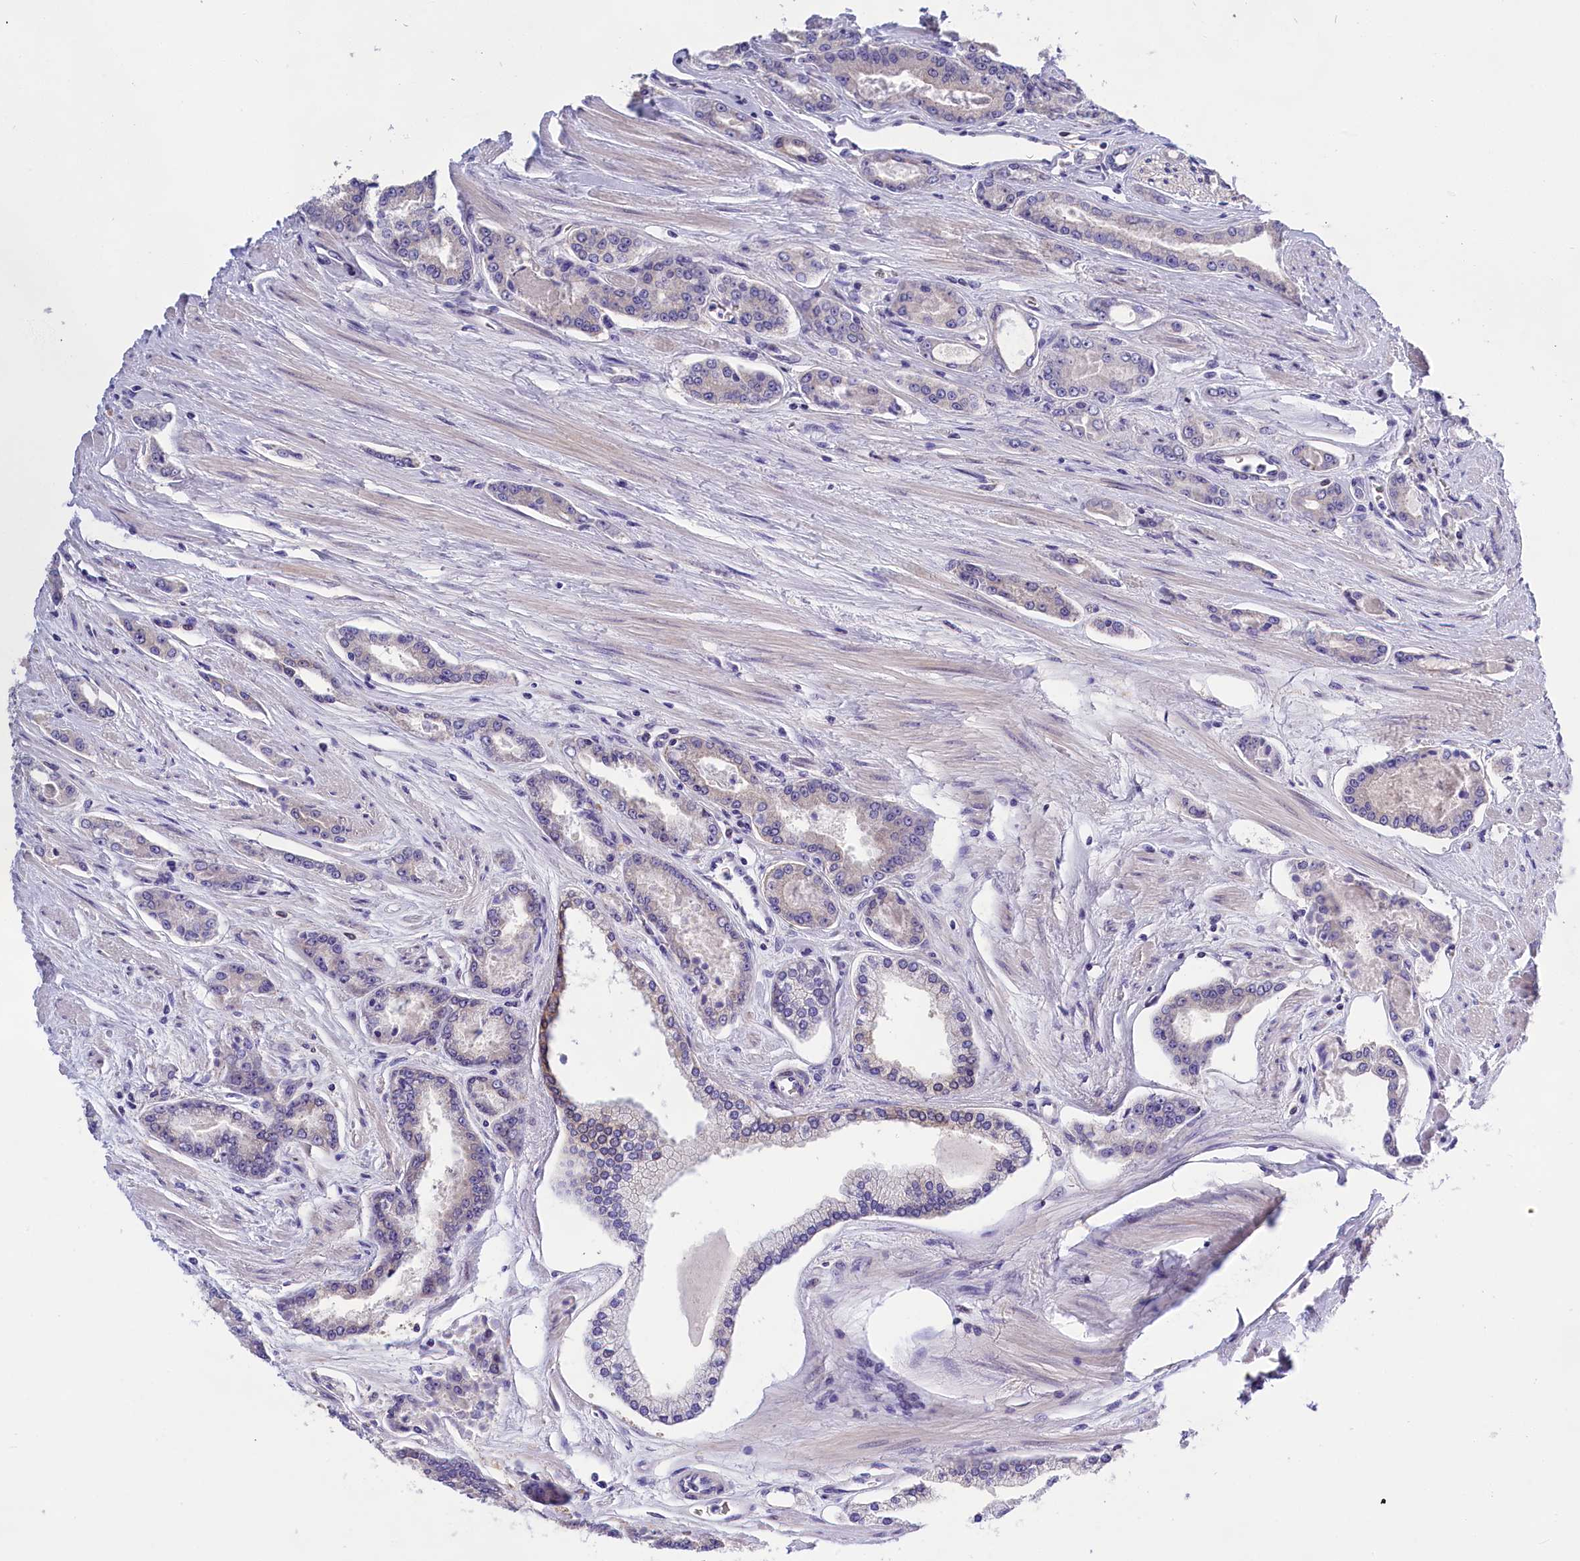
{"staining": {"intensity": "negative", "quantity": "none", "location": "none"}, "tissue": "prostate cancer", "cell_type": "Tumor cells", "image_type": "cancer", "snomed": [{"axis": "morphology", "description": "Adenocarcinoma, High grade"}, {"axis": "topography", "description": "Prostate"}], "caption": "Tumor cells show no significant protein positivity in prostate cancer.", "gene": "PPP1R13L", "patient": {"sex": "male", "age": 74}}